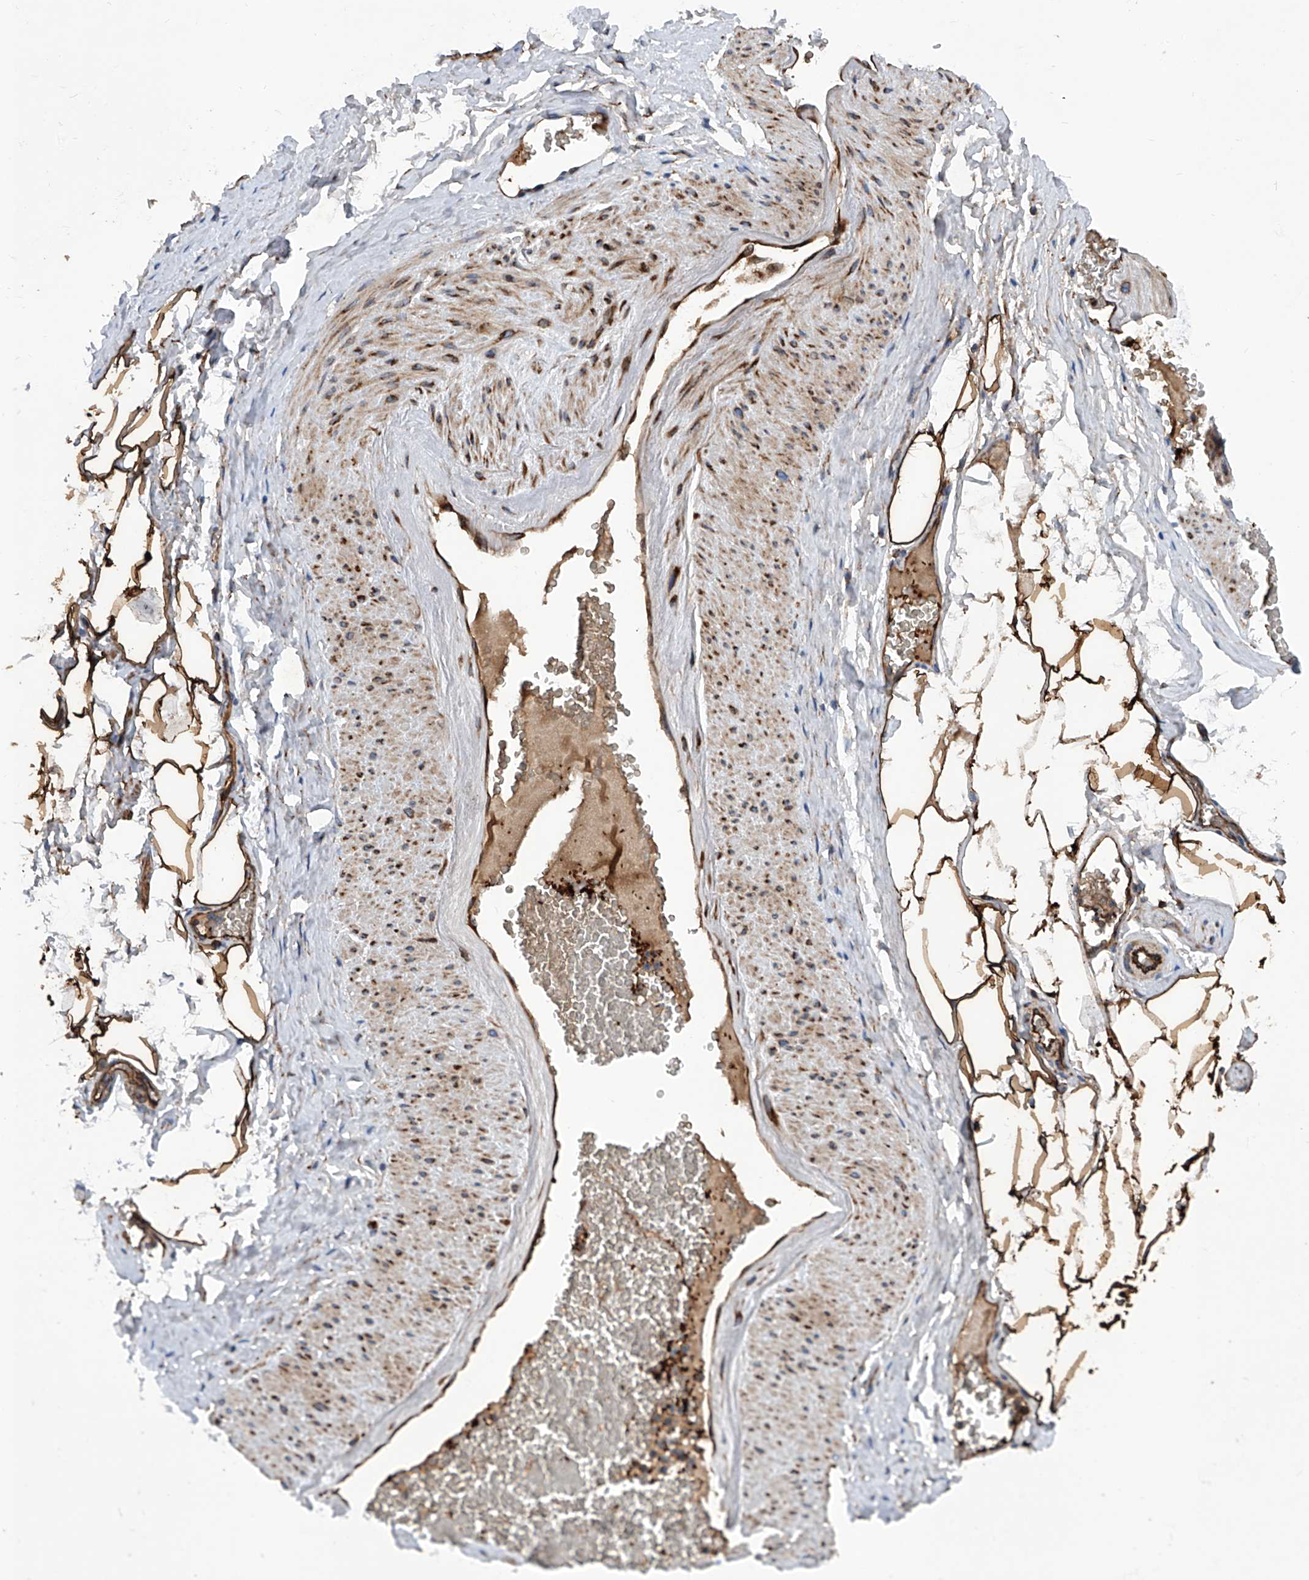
{"staining": {"intensity": "strong", "quantity": ">75%", "location": "cytoplasmic/membranous"}, "tissue": "adipose tissue", "cell_type": "Adipocytes", "image_type": "normal", "snomed": [{"axis": "morphology", "description": "Normal tissue, NOS"}, {"axis": "morphology", "description": "Adenocarcinoma, Low grade"}, {"axis": "topography", "description": "Prostate"}, {"axis": "topography", "description": "Peripheral nerve tissue"}], "caption": "Adipose tissue stained with DAB (3,3'-diaminobenzidine) IHC demonstrates high levels of strong cytoplasmic/membranous staining in about >75% of adipocytes.", "gene": "ASCC3", "patient": {"sex": "male", "age": 63}}